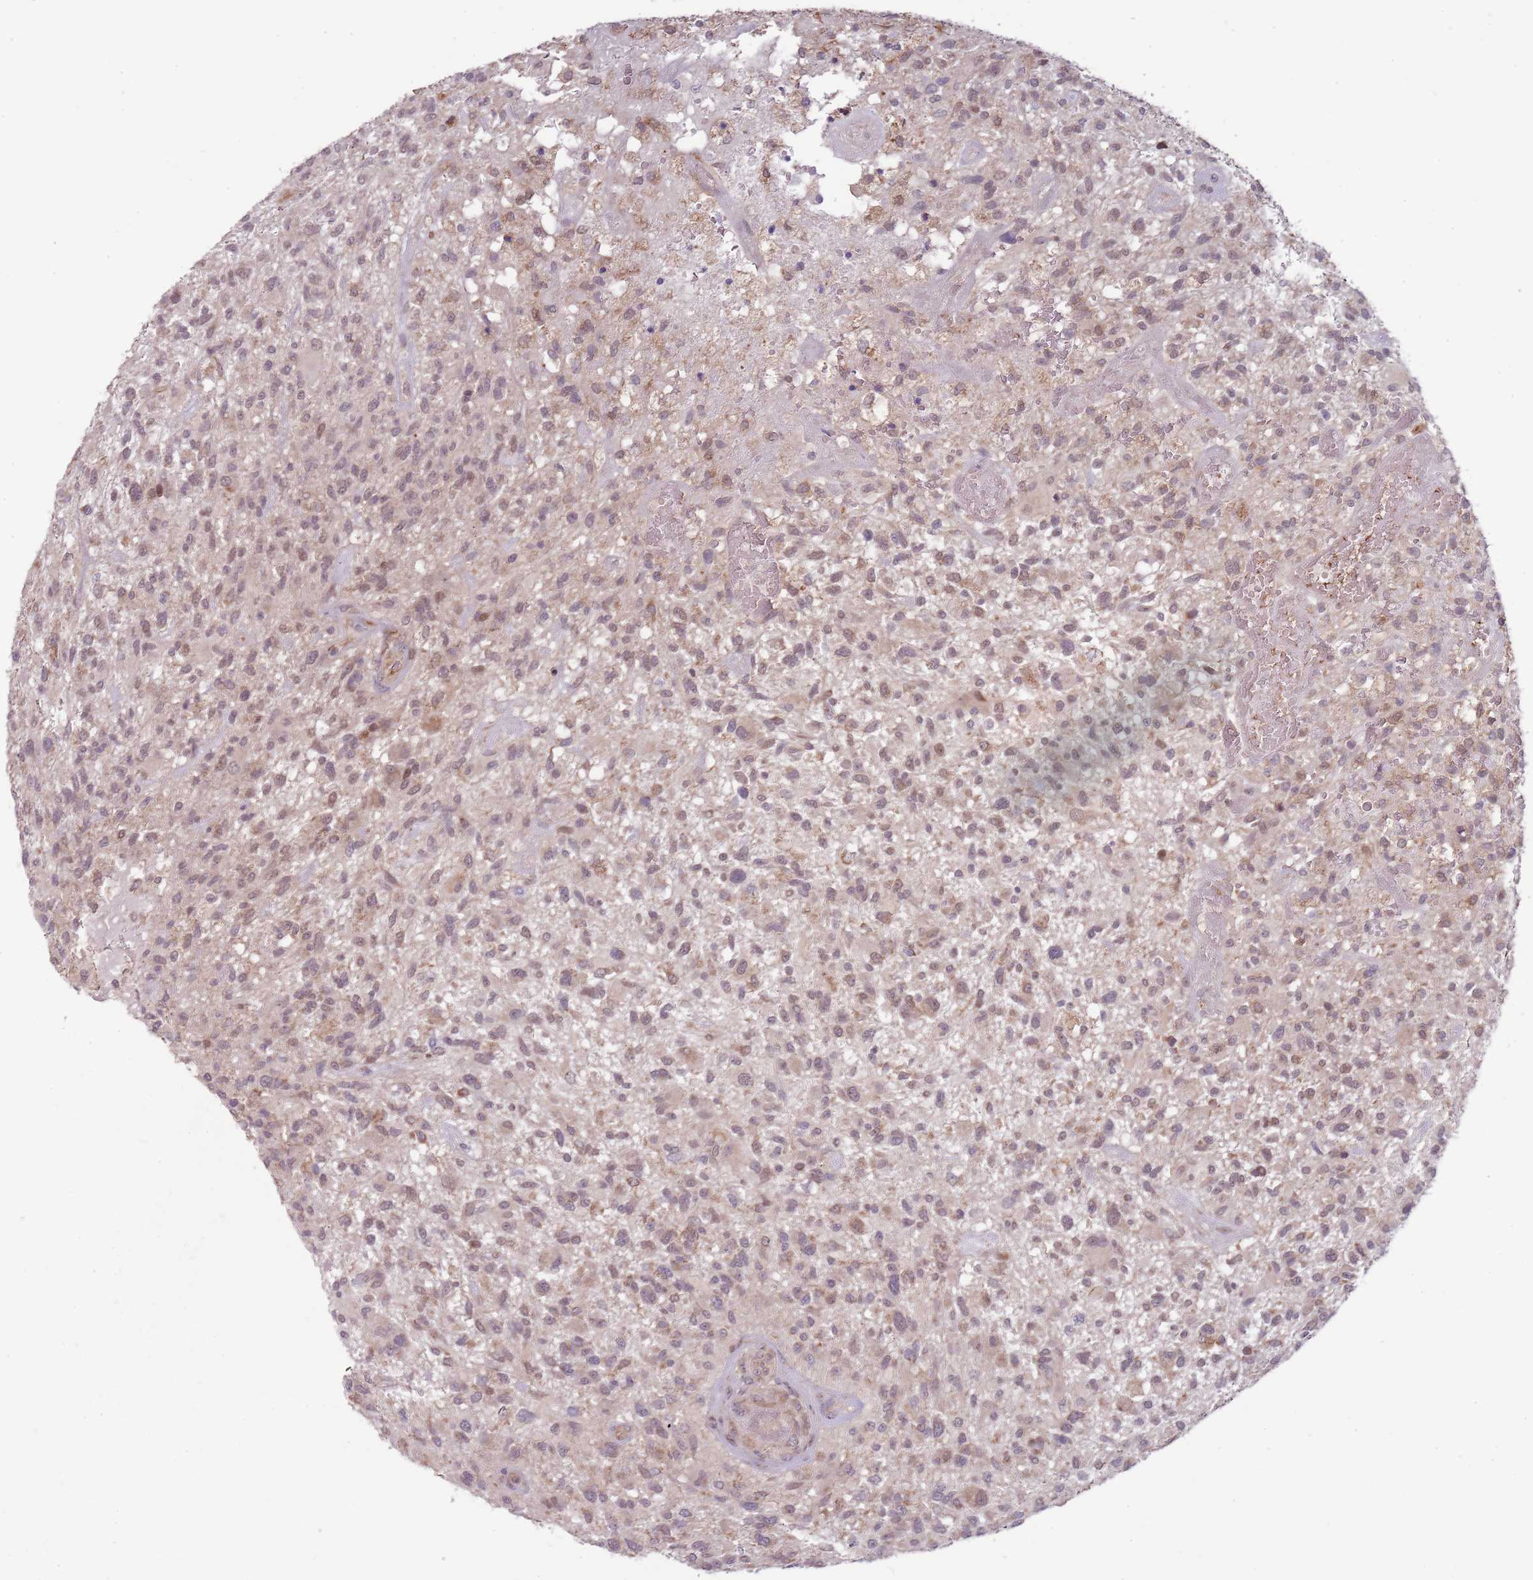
{"staining": {"intensity": "weak", "quantity": "25%-75%", "location": "cytoplasmic/membranous"}, "tissue": "glioma", "cell_type": "Tumor cells", "image_type": "cancer", "snomed": [{"axis": "morphology", "description": "Glioma, malignant, High grade"}, {"axis": "topography", "description": "Brain"}], "caption": "Protein expression analysis of human glioma reveals weak cytoplasmic/membranous positivity in approximately 25%-75% of tumor cells.", "gene": "RNF181", "patient": {"sex": "male", "age": 47}}